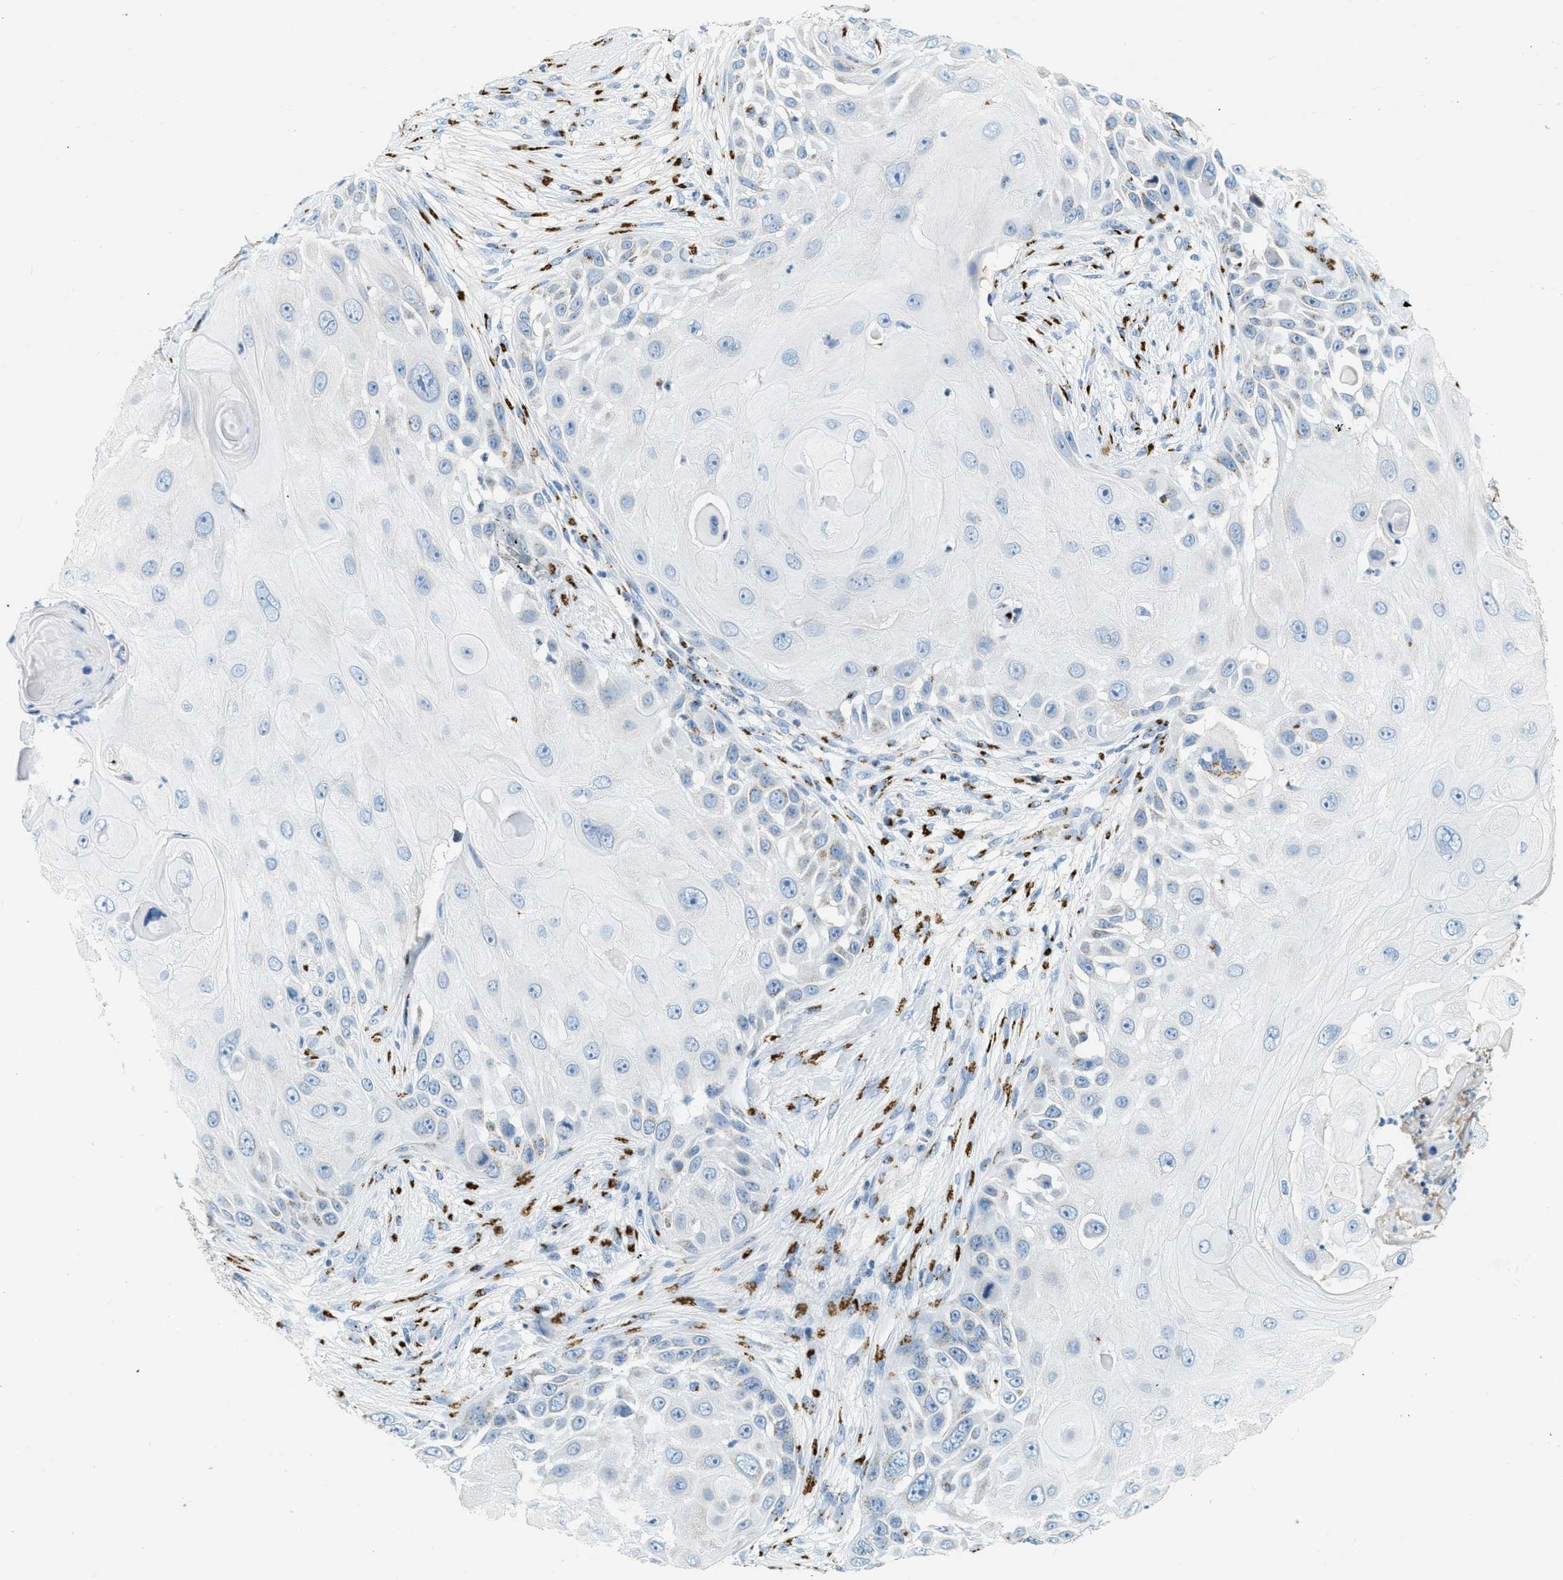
{"staining": {"intensity": "negative", "quantity": "none", "location": "none"}, "tissue": "skin cancer", "cell_type": "Tumor cells", "image_type": "cancer", "snomed": [{"axis": "morphology", "description": "Squamous cell carcinoma, NOS"}, {"axis": "topography", "description": "Skin"}], "caption": "Squamous cell carcinoma (skin) stained for a protein using immunohistochemistry exhibits no staining tumor cells.", "gene": "ENTPD4", "patient": {"sex": "female", "age": 44}}